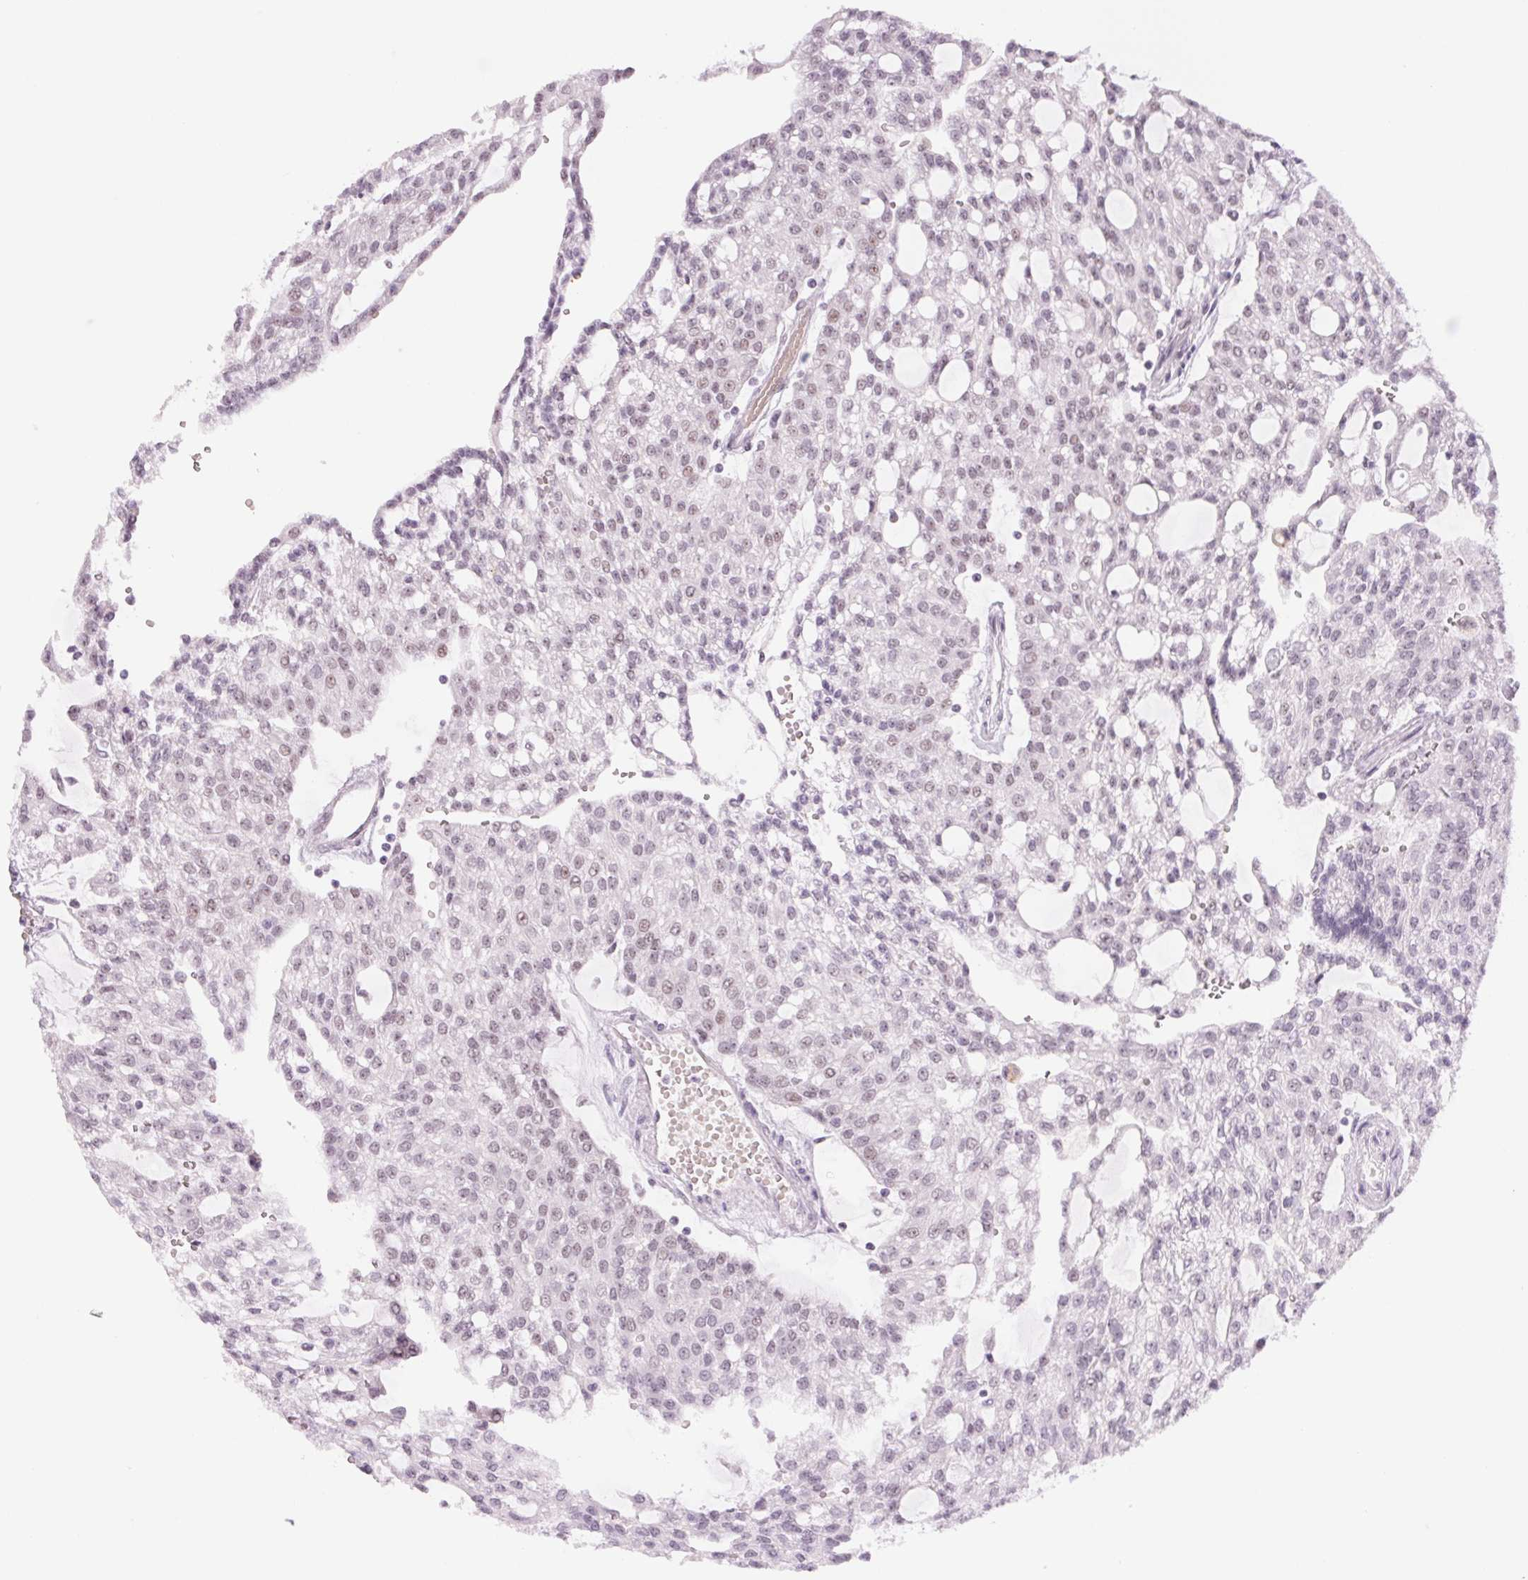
{"staining": {"intensity": "weak", "quantity": "<25%", "location": "nuclear"}, "tissue": "renal cancer", "cell_type": "Tumor cells", "image_type": "cancer", "snomed": [{"axis": "morphology", "description": "Adenocarcinoma, NOS"}, {"axis": "topography", "description": "Kidney"}], "caption": "Protein analysis of renal cancer (adenocarcinoma) demonstrates no significant positivity in tumor cells.", "gene": "ZC3H14", "patient": {"sex": "male", "age": 63}}